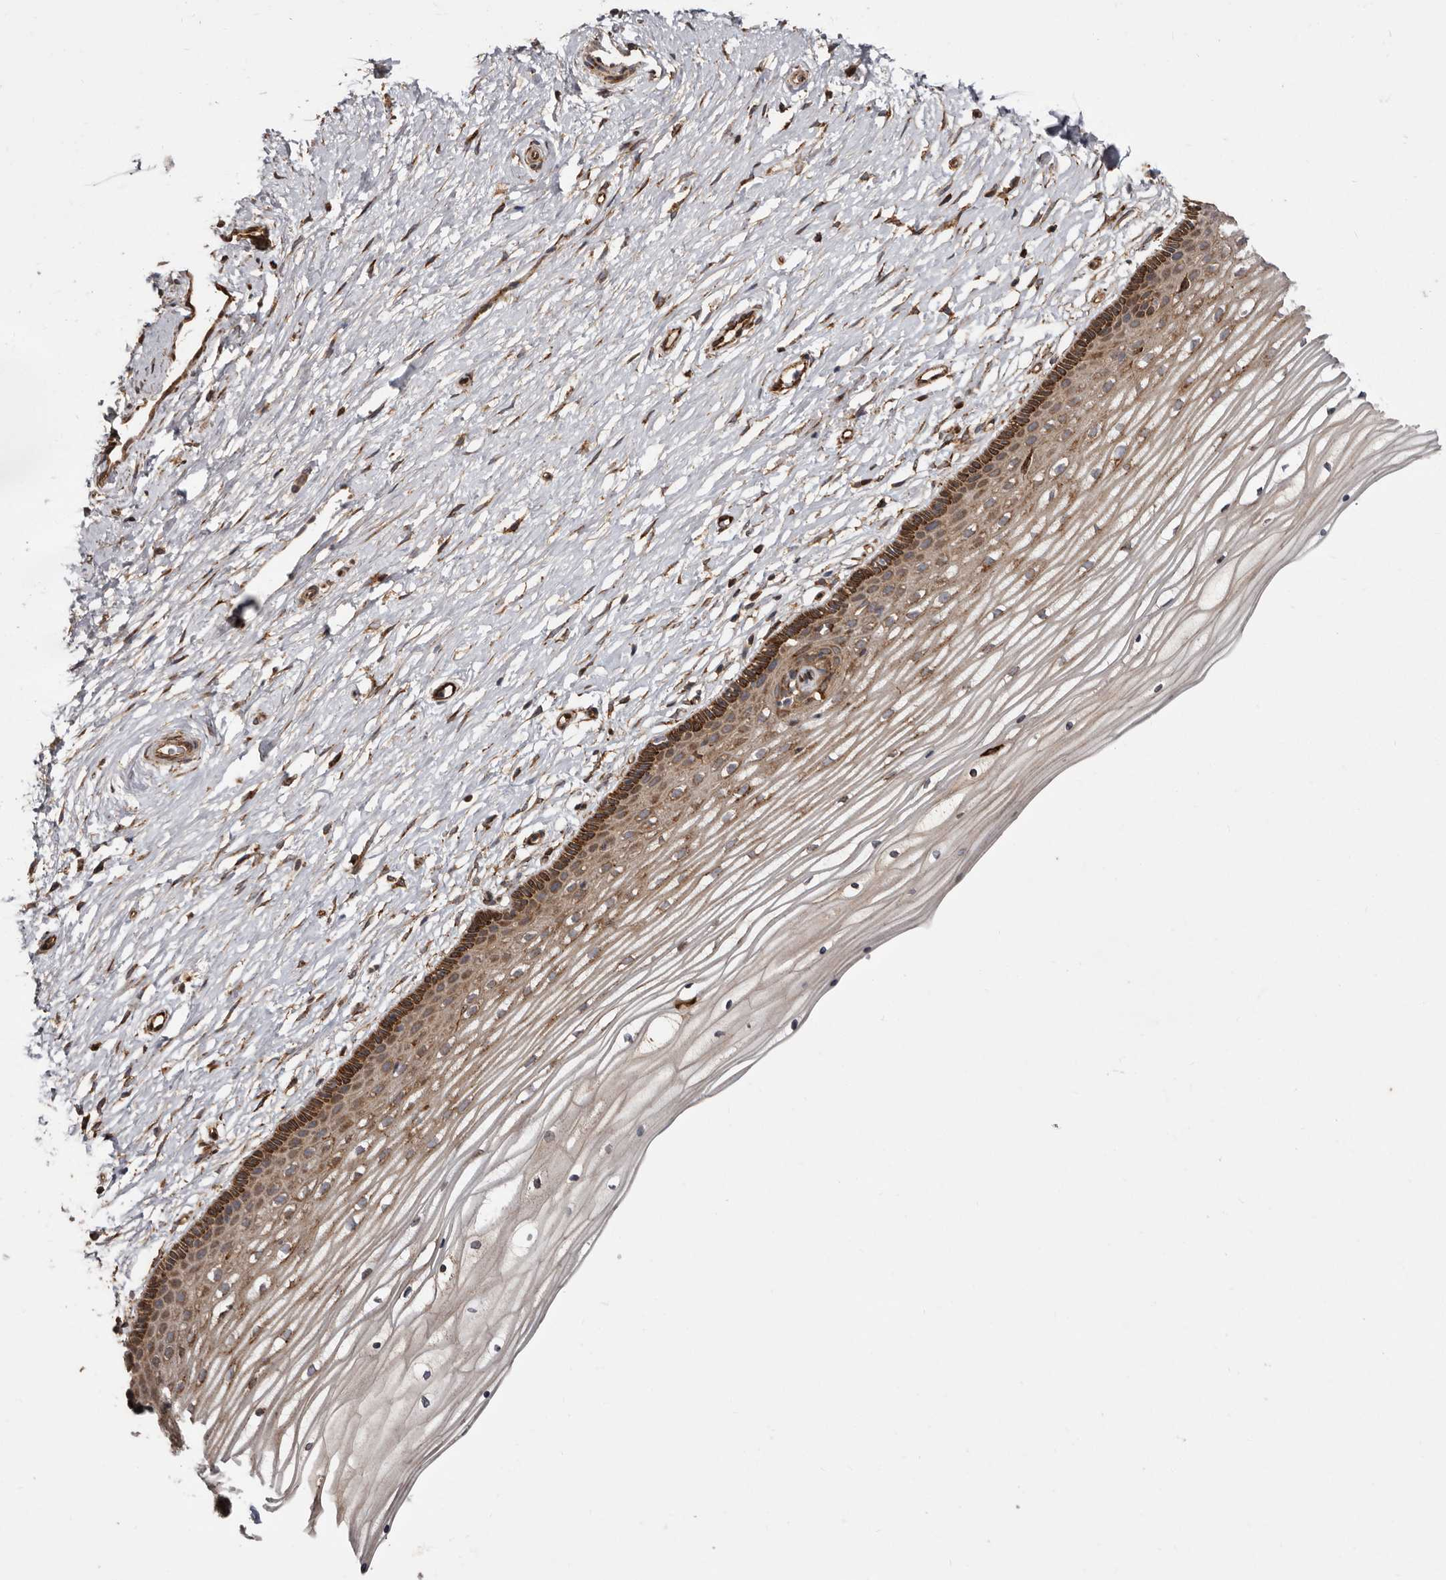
{"staining": {"intensity": "moderate", "quantity": ">75%", "location": "cytoplasmic/membranous"}, "tissue": "vagina", "cell_type": "Squamous epithelial cells", "image_type": "normal", "snomed": [{"axis": "morphology", "description": "Normal tissue, NOS"}, {"axis": "topography", "description": "Vagina"}, {"axis": "topography", "description": "Cervix"}], "caption": "Benign vagina reveals moderate cytoplasmic/membranous positivity in about >75% of squamous epithelial cells.", "gene": "FLAD1", "patient": {"sex": "female", "age": 40}}